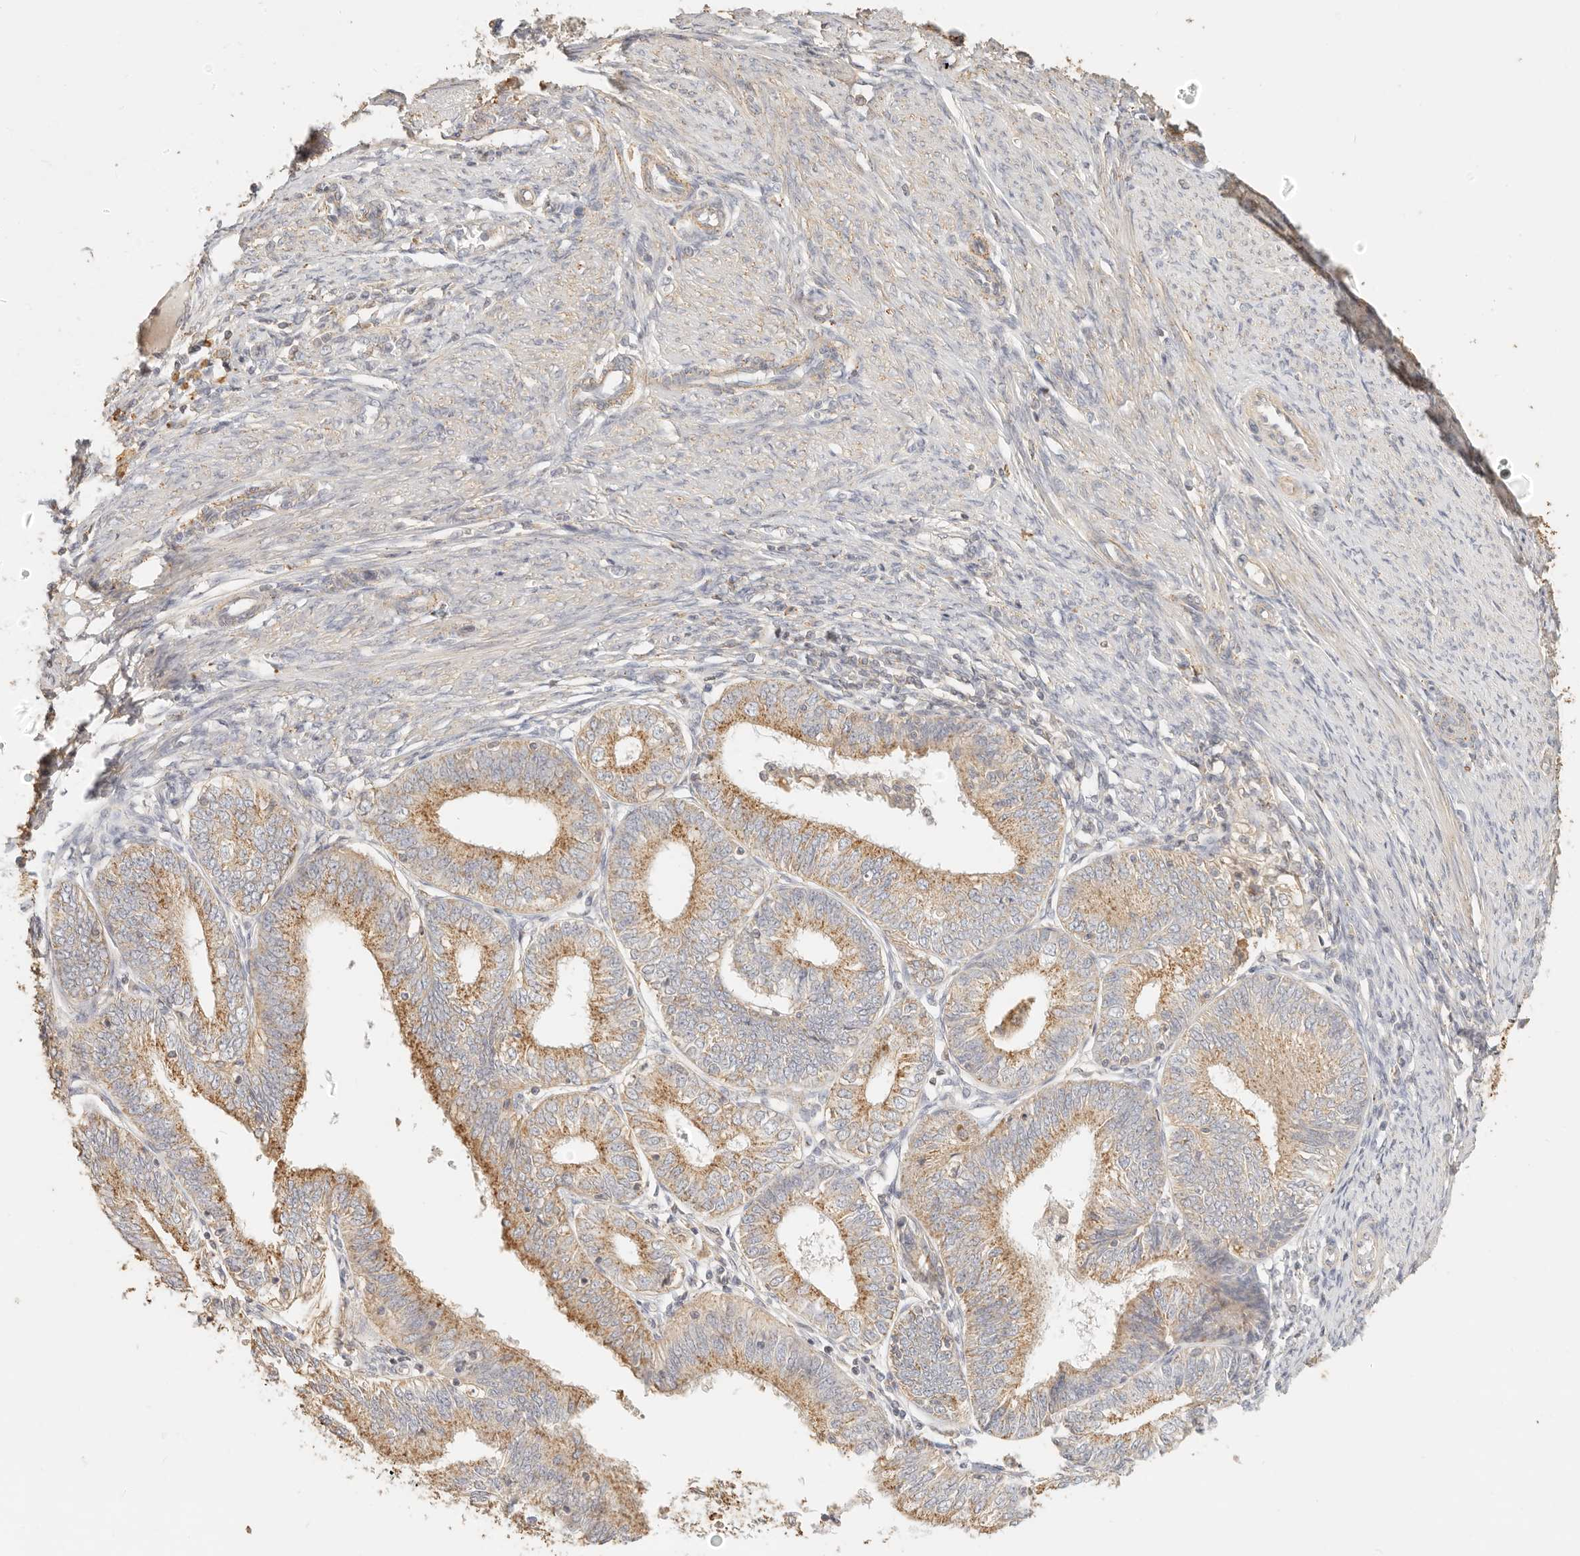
{"staining": {"intensity": "moderate", "quantity": ">75%", "location": "cytoplasmic/membranous"}, "tissue": "endometrial cancer", "cell_type": "Tumor cells", "image_type": "cancer", "snomed": [{"axis": "morphology", "description": "Adenocarcinoma, NOS"}, {"axis": "topography", "description": "Endometrium"}], "caption": "Endometrial adenocarcinoma stained for a protein (brown) exhibits moderate cytoplasmic/membranous positive staining in about >75% of tumor cells.", "gene": "CNMD", "patient": {"sex": "female", "age": 51}}